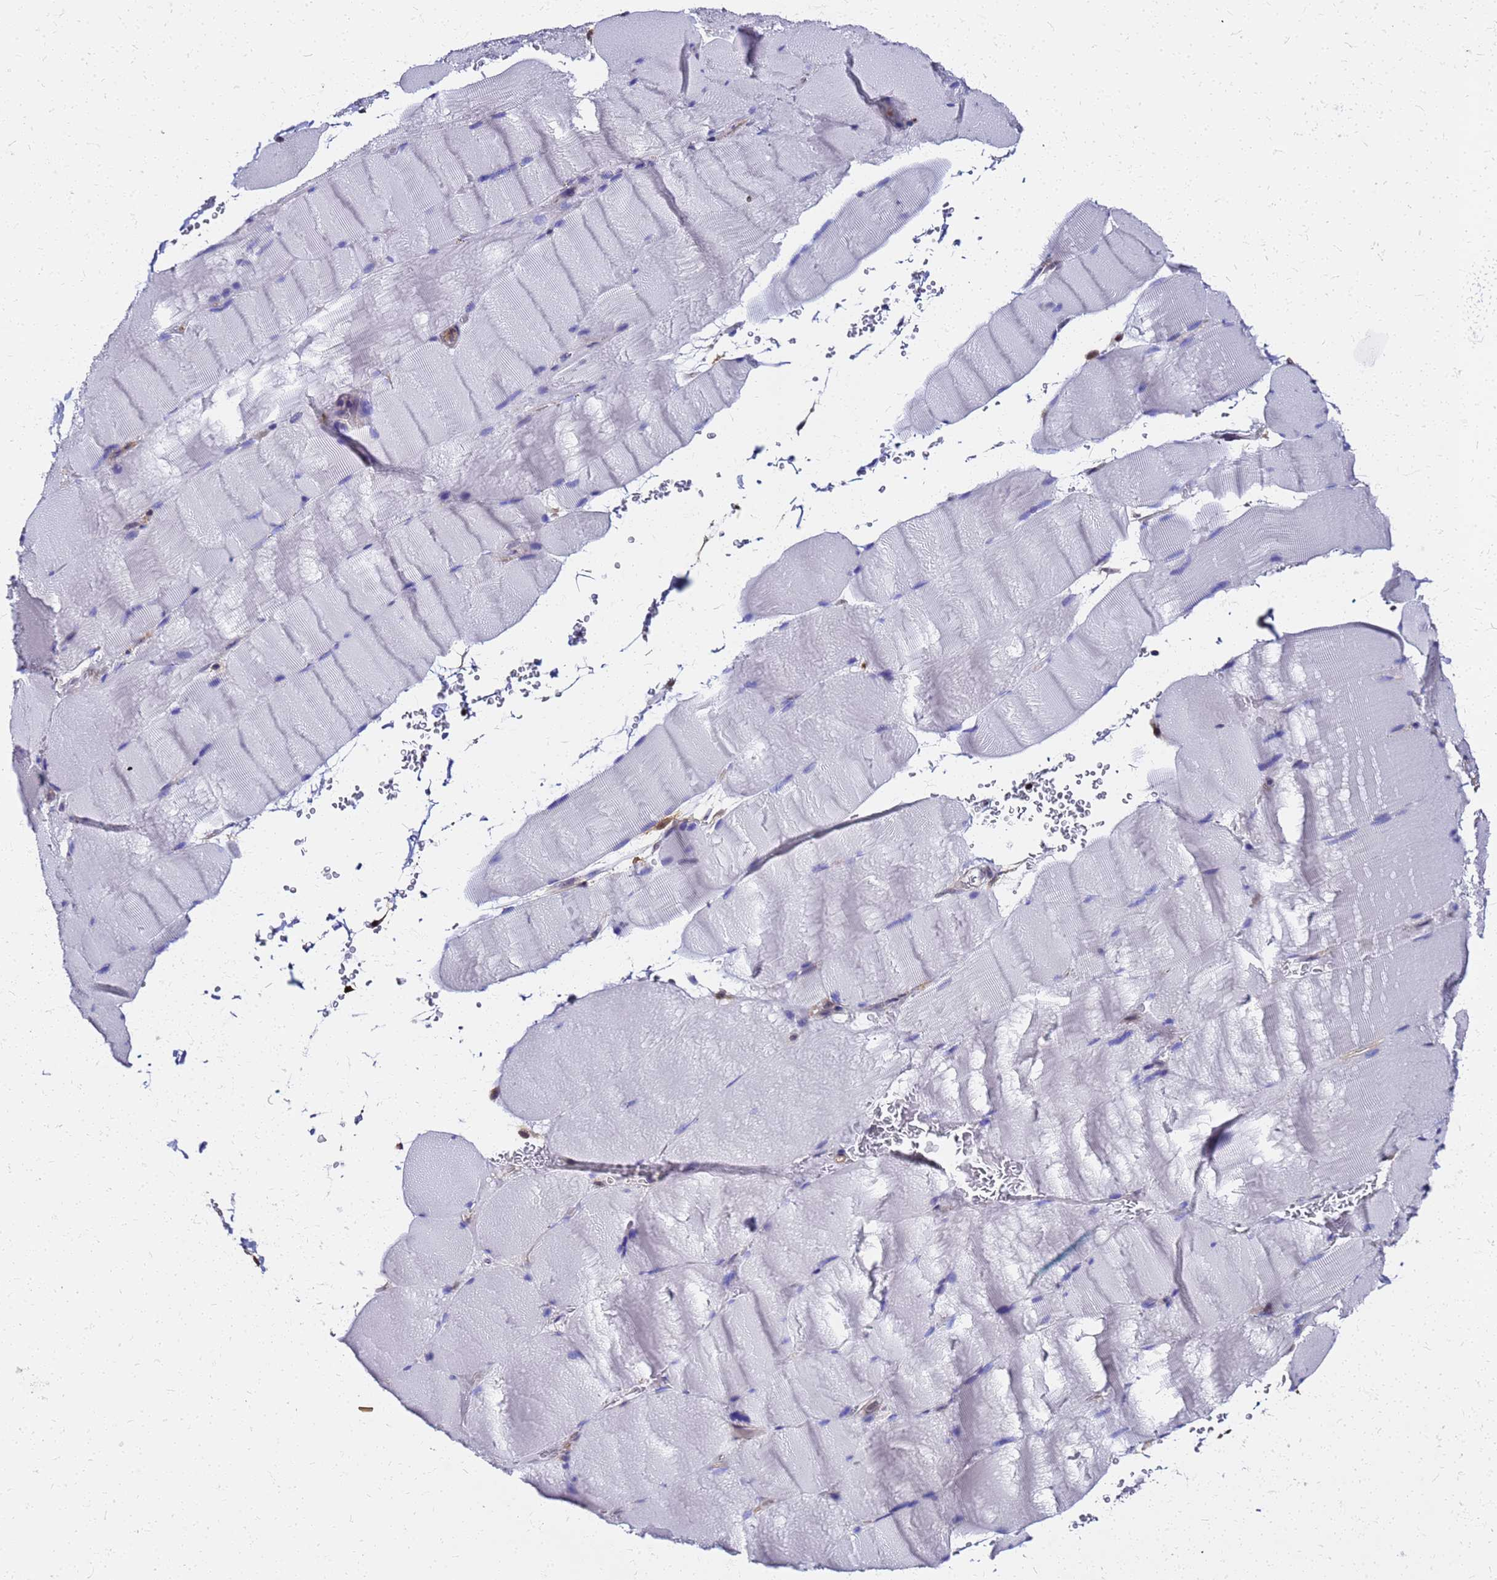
{"staining": {"intensity": "negative", "quantity": "none", "location": "none"}, "tissue": "skeletal muscle", "cell_type": "Myocytes", "image_type": "normal", "snomed": [{"axis": "morphology", "description": "Normal tissue, NOS"}, {"axis": "topography", "description": "Skeletal muscle"}, {"axis": "topography", "description": "Head-Neck"}], "caption": "A high-resolution photomicrograph shows IHC staining of normal skeletal muscle, which demonstrates no significant positivity in myocytes.", "gene": "S100A11", "patient": {"sex": "male", "age": 66}}